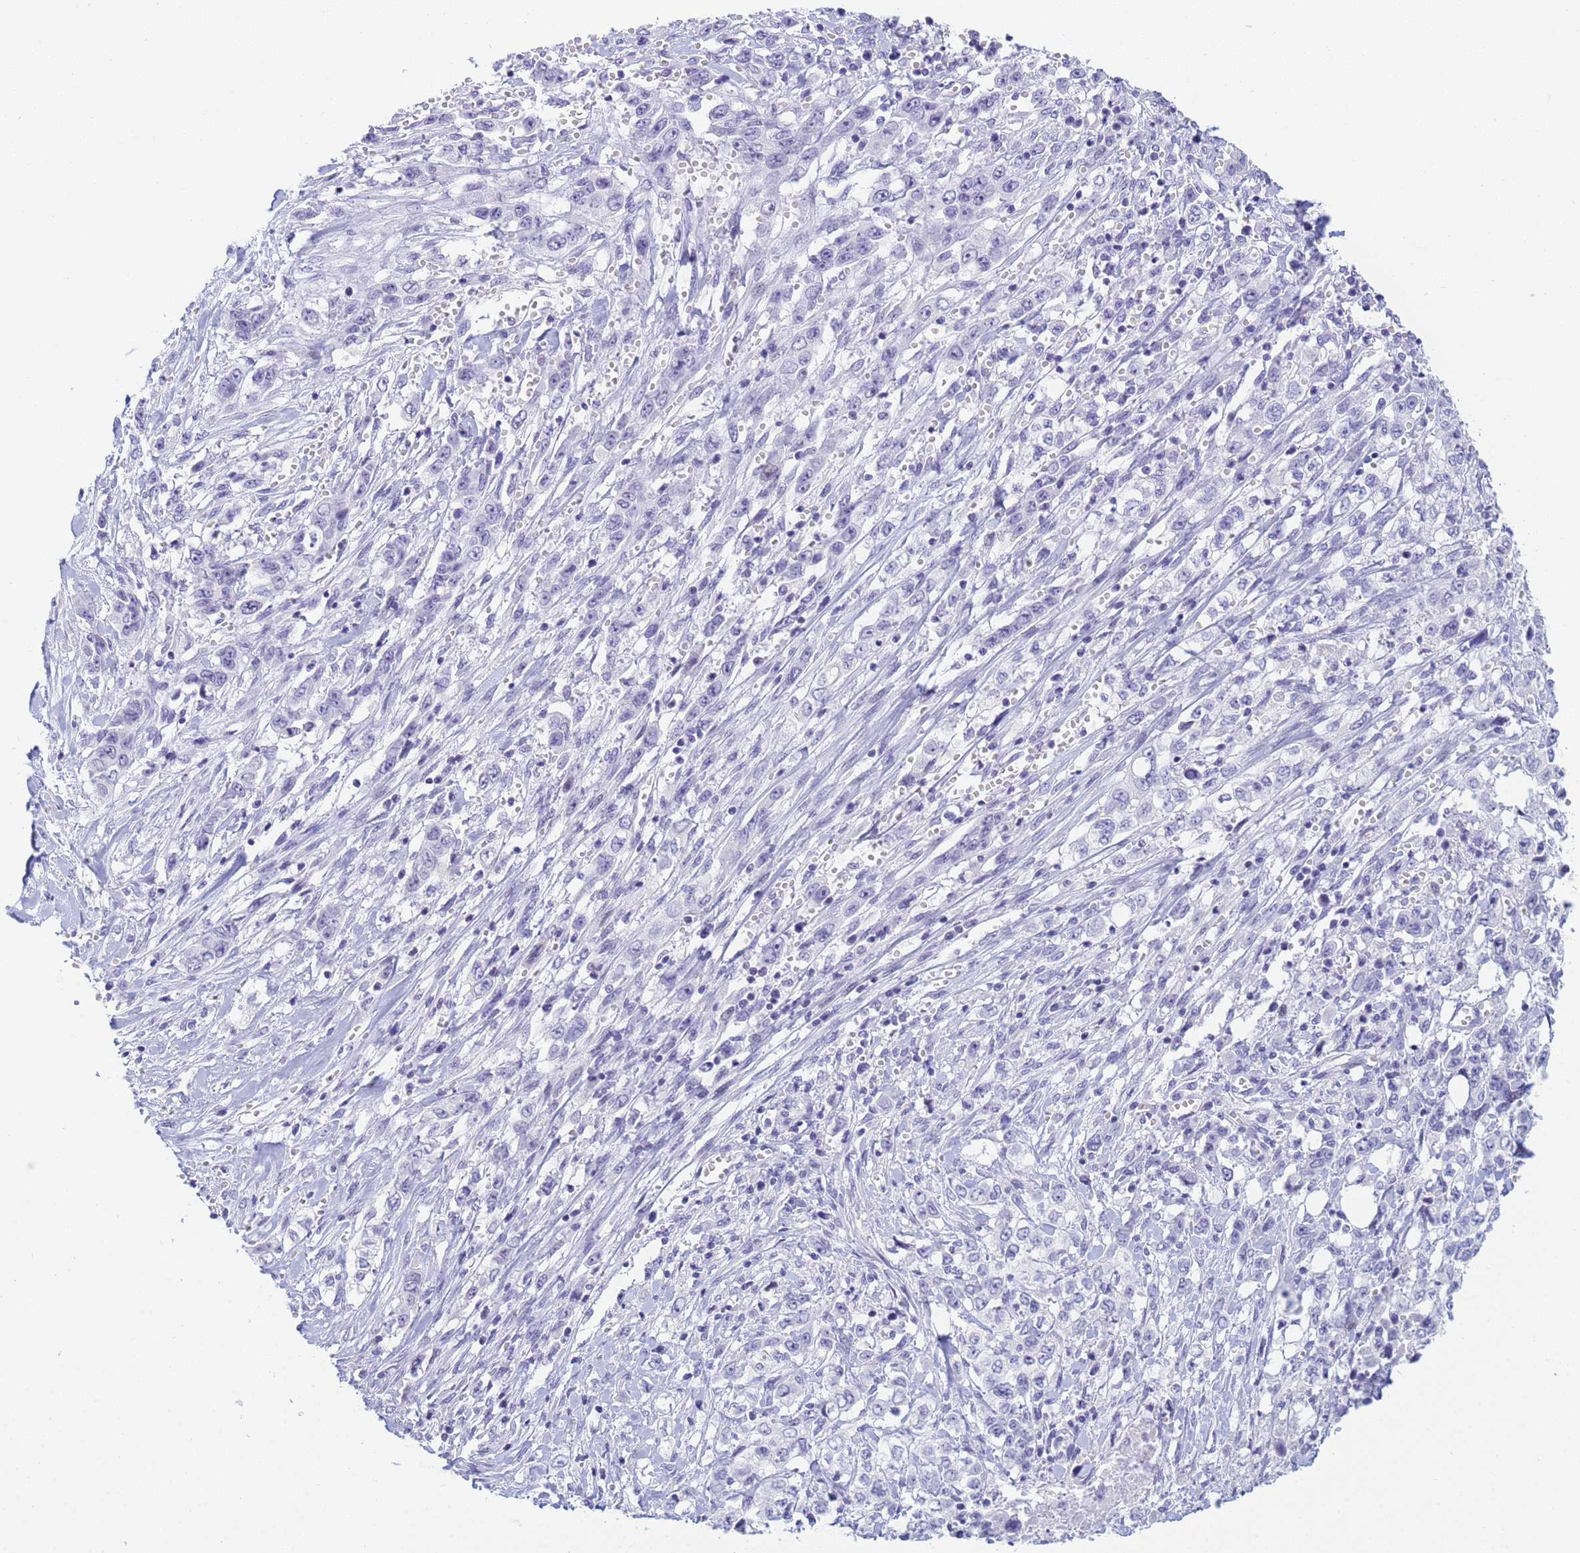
{"staining": {"intensity": "negative", "quantity": "none", "location": "none"}, "tissue": "stomach cancer", "cell_type": "Tumor cells", "image_type": "cancer", "snomed": [{"axis": "morphology", "description": "Adenocarcinoma, NOS"}, {"axis": "topography", "description": "Stomach, upper"}], "caption": "This histopathology image is of stomach cancer (adenocarcinoma) stained with immunohistochemistry to label a protein in brown with the nuclei are counter-stained blue. There is no staining in tumor cells. (DAB immunohistochemistry (IHC) visualized using brightfield microscopy, high magnification).", "gene": "SNX20", "patient": {"sex": "male", "age": 62}}